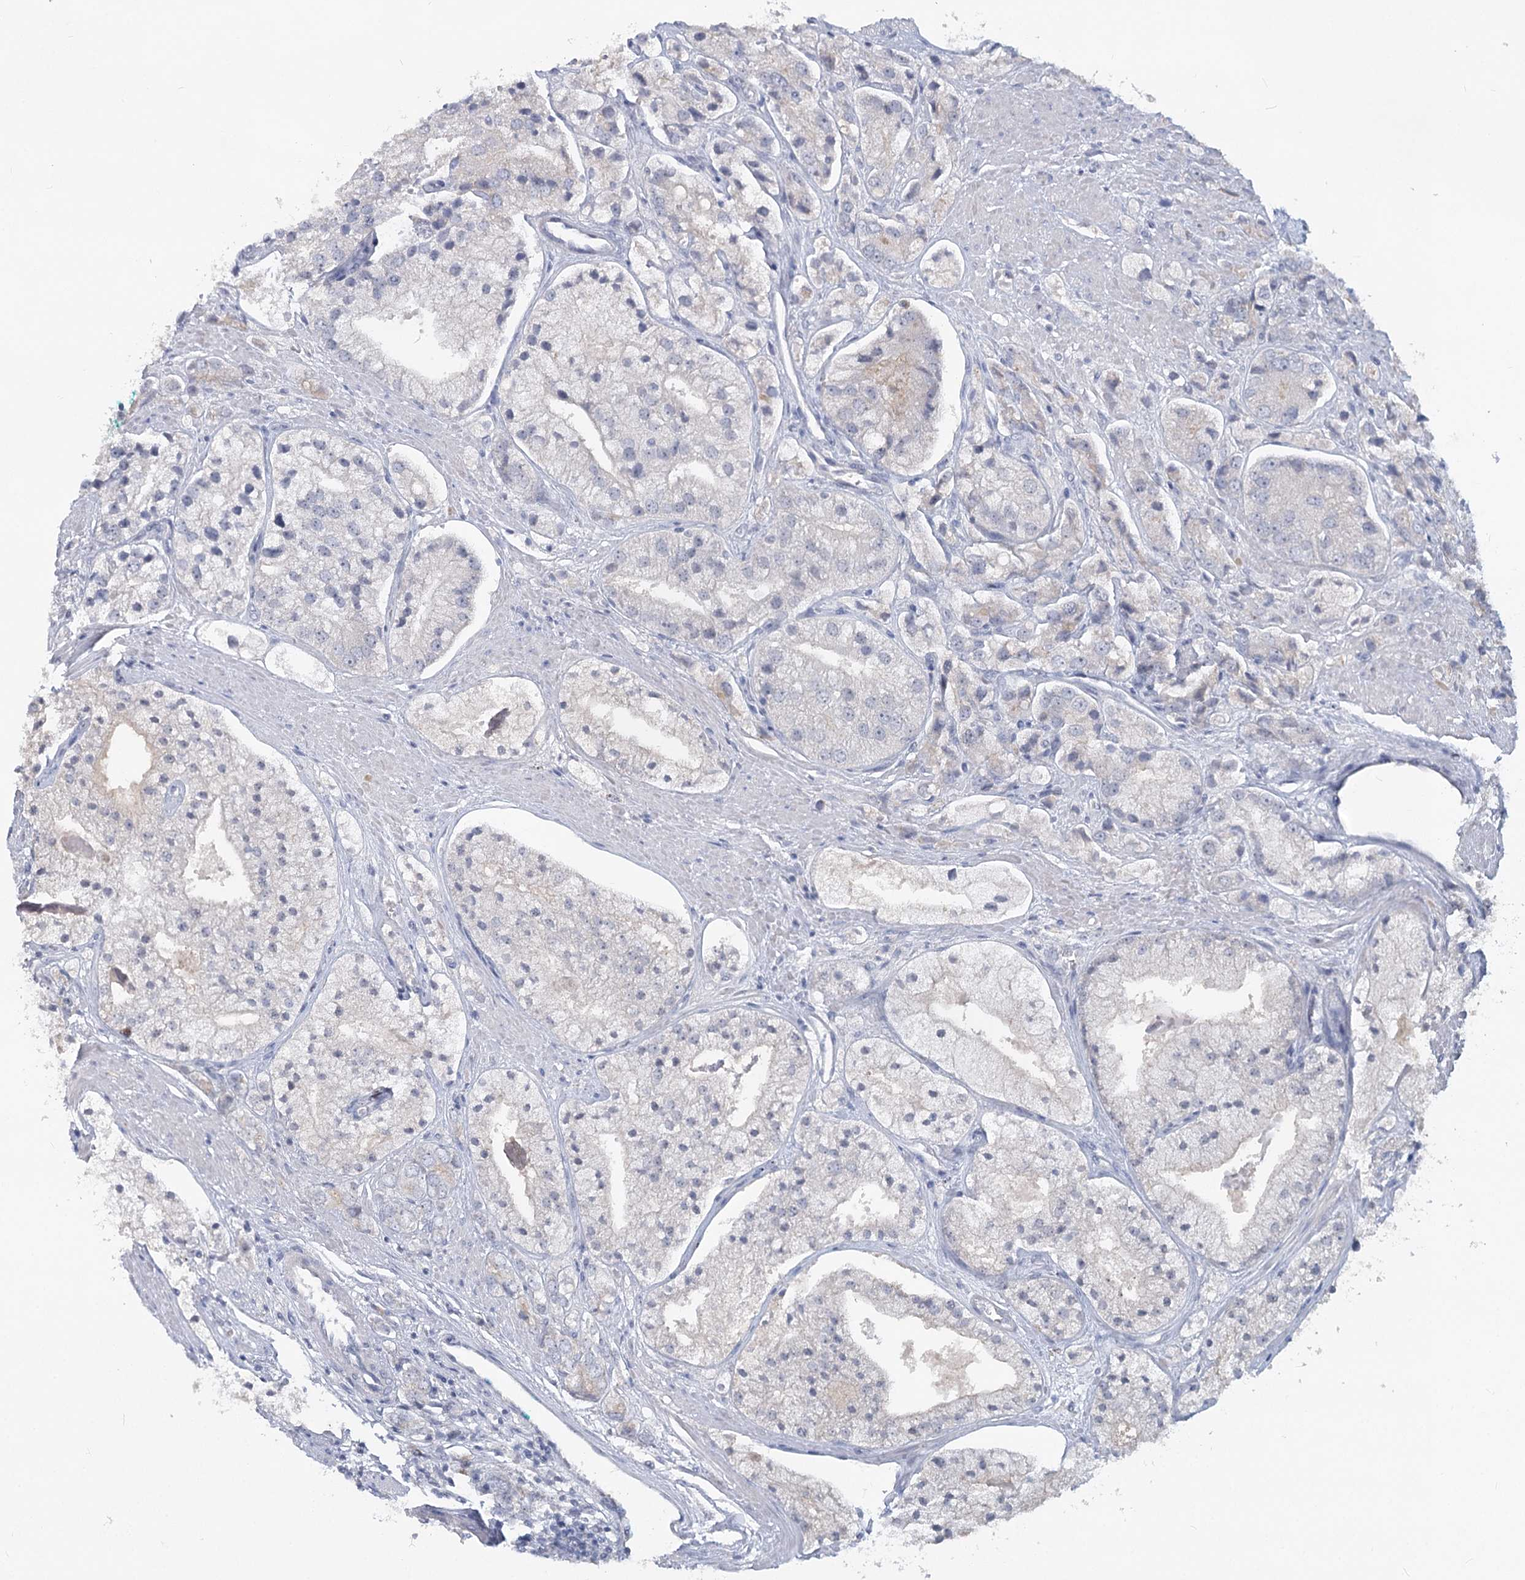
{"staining": {"intensity": "negative", "quantity": "none", "location": "none"}, "tissue": "prostate cancer", "cell_type": "Tumor cells", "image_type": "cancer", "snomed": [{"axis": "morphology", "description": "Adenocarcinoma, High grade"}, {"axis": "topography", "description": "Prostate"}], "caption": "Immunohistochemical staining of prostate cancer displays no significant positivity in tumor cells. The staining is performed using DAB brown chromogen with nuclei counter-stained in using hematoxylin.", "gene": "SLC9A3", "patient": {"sex": "male", "age": 50}}